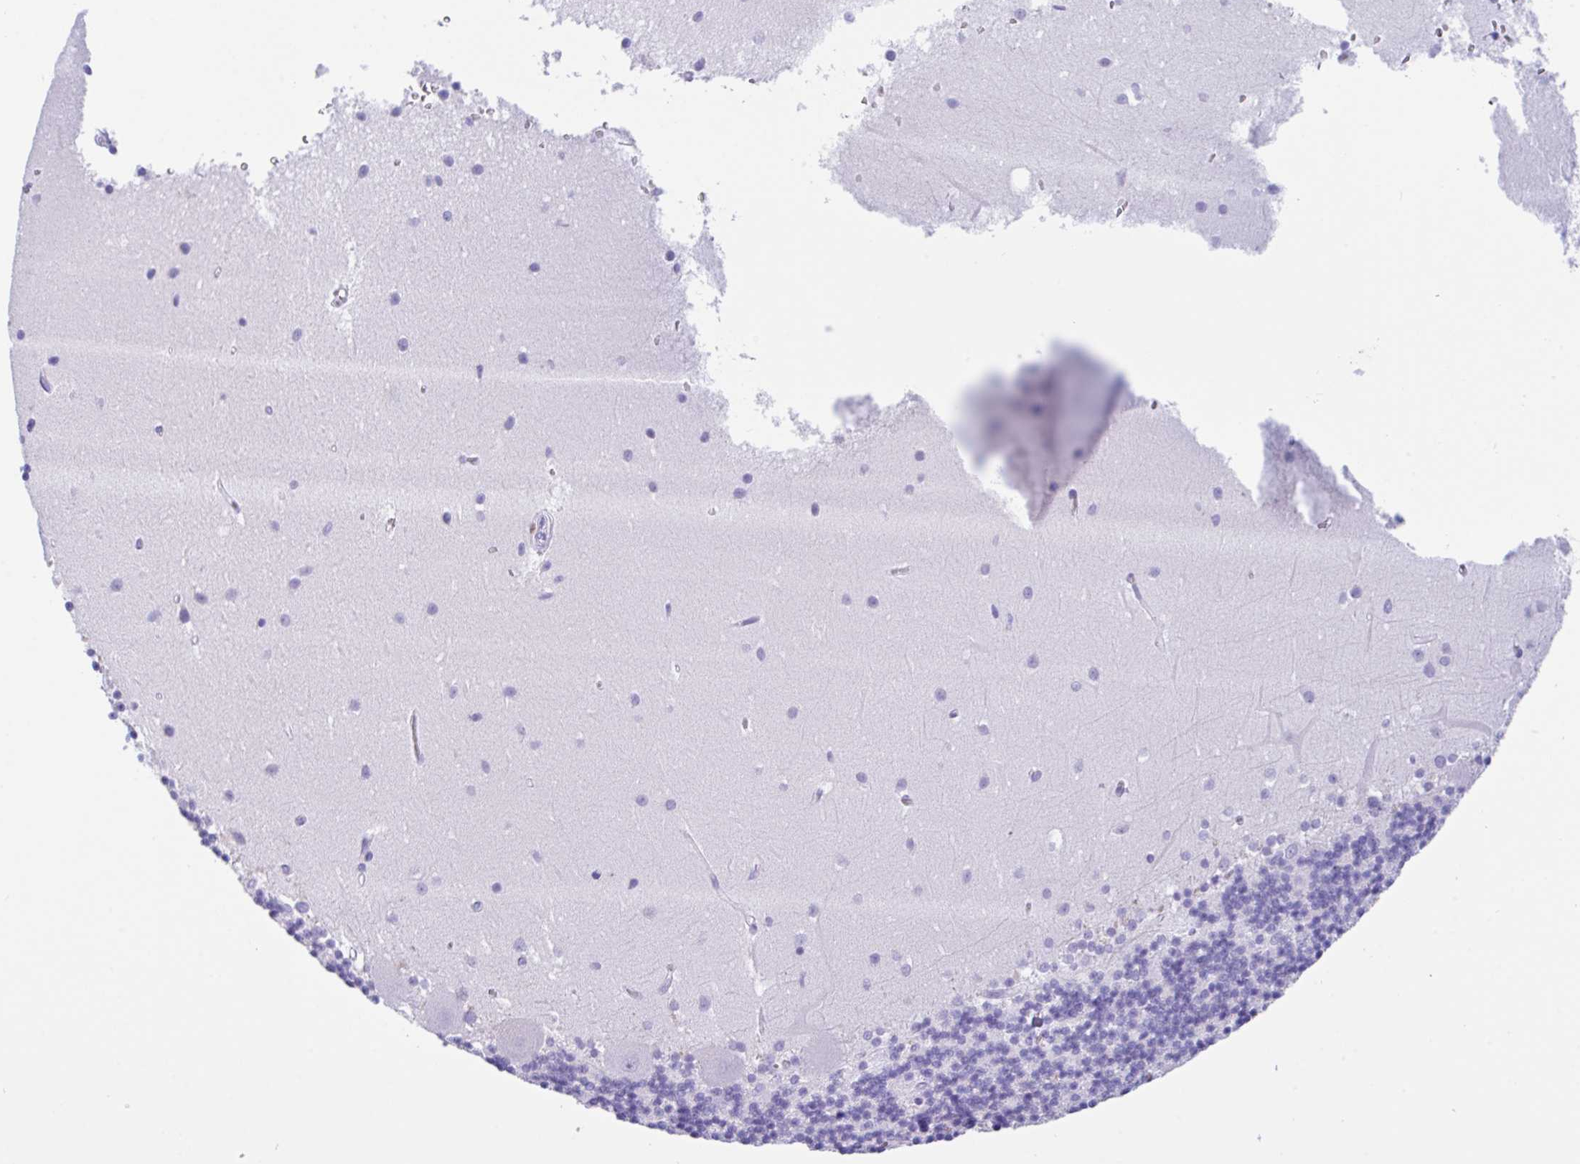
{"staining": {"intensity": "negative", "quantity": "none", "location": "none"}, "tissue": "cerebellum", "cell_type": "Cells in granular layer", "image_type": "normal", "snomed": [{"axis": "morphology", "description": "Normal tissue, NOS"}, {"axis": "topography", "description": "Cerebellum"}], "caption": "Photomicrograph shows no significant protein staining in cells in granular layer of normal cerebellum. The staining was performed using DAB to visualize the protein expression in brown, while the nuclei were stained in blue with hematoxylin (Magnification: 20x).", "gene": "NDUFAF8", "patient": {"sex": "male", "age": 54}}